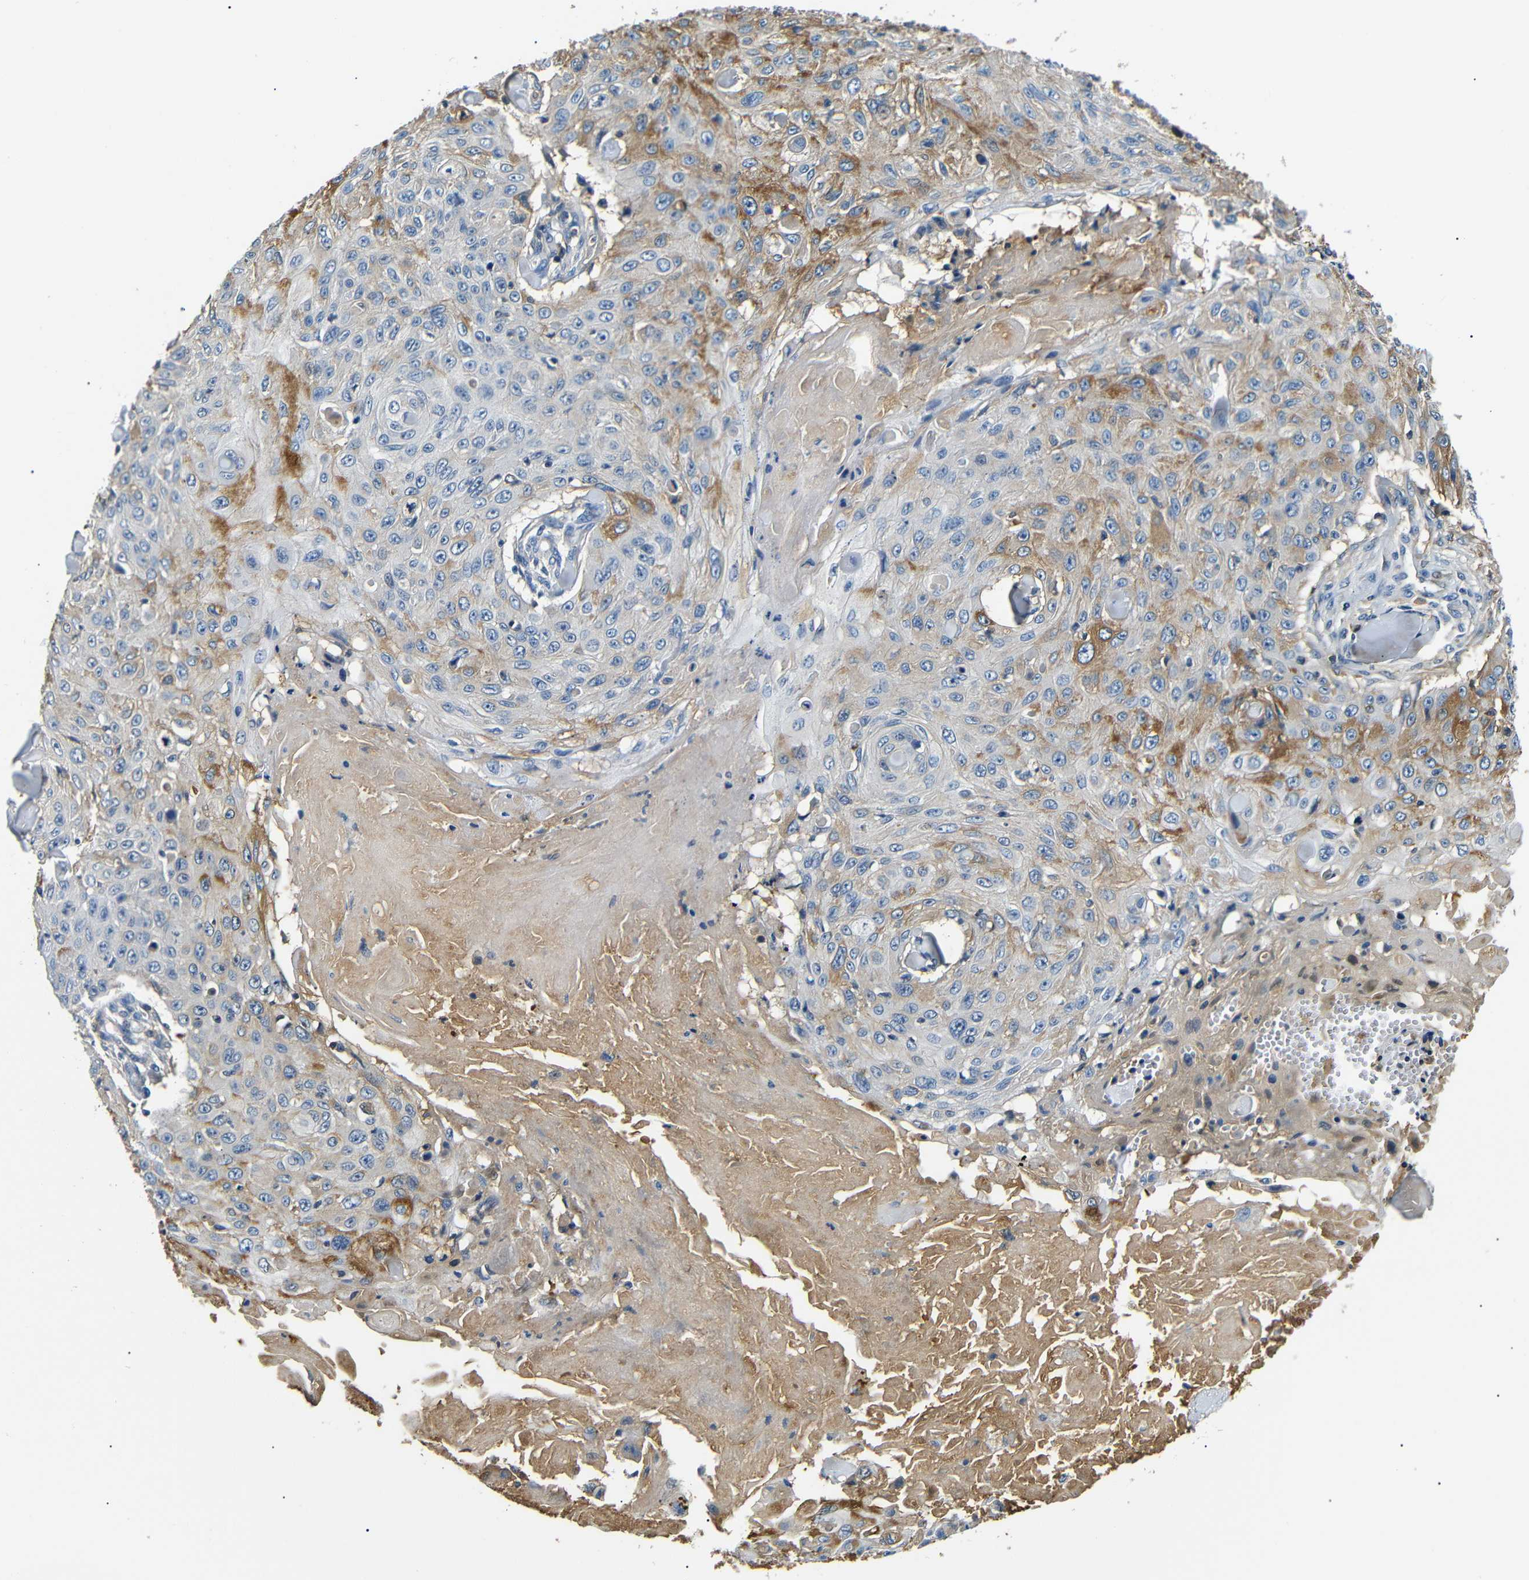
{"staining": {"intensity": "moderate", "quantity": "<25%", "location": "cytoplasmic/membranous"}, "tissue": "skin cancer", "cell_type": "Tumor cells", "image_type": "cancer", "snomed": [{"axis": "morphology", "description": "Squamous cell carcinoma, NOS"}, {"axis": "topography", "description": "Skin"}], "caption": "Tumor cells reveal low levels of moderate cytoplasmic/membranous staining in approximately <25% of cells in skin squamous cell carcinoma.", "gene": "LHCGR", "patient": {"sex": "male", "age": 86}}